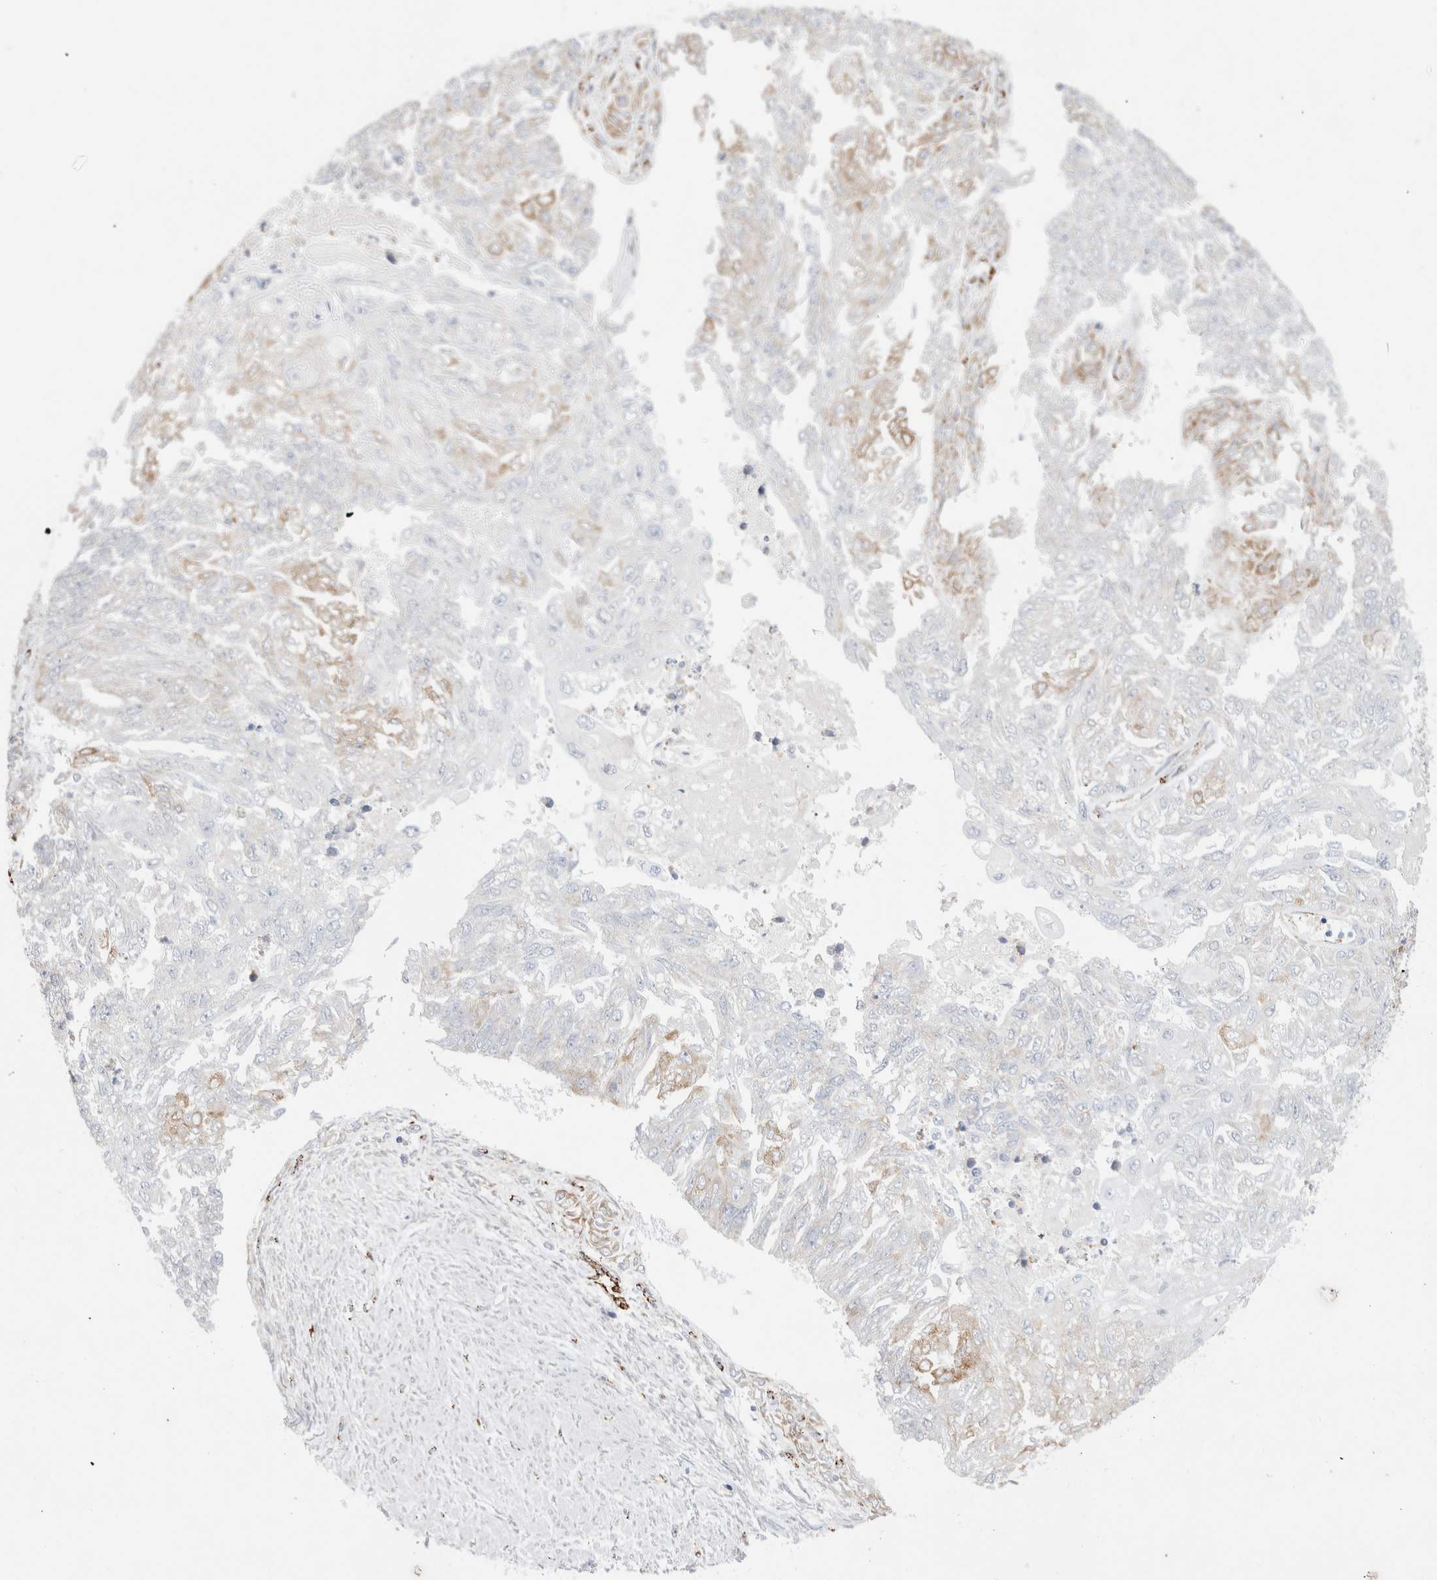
{"staining": {"intensity": "moderate", "quantity": "<25%", "location": "cytoplasmic/membranous"}, "tissue": "endometrial cancer", "cell_type": "Tumor cells", "image_type": "cancer", "snomed": [{"axis": "morphology", "description": "Adenocarcinoma, NOS"}, {"axis": "topography", "description": "Endometrium"}], "caption": "Immunohistochemical staining of endometrial cancer shows moderate cytoplasmic/membranous protein positivity in approximately <25% of tumor cells.", "gene": "CNPY4", "patient": {"sex": "female", "age": 32}}